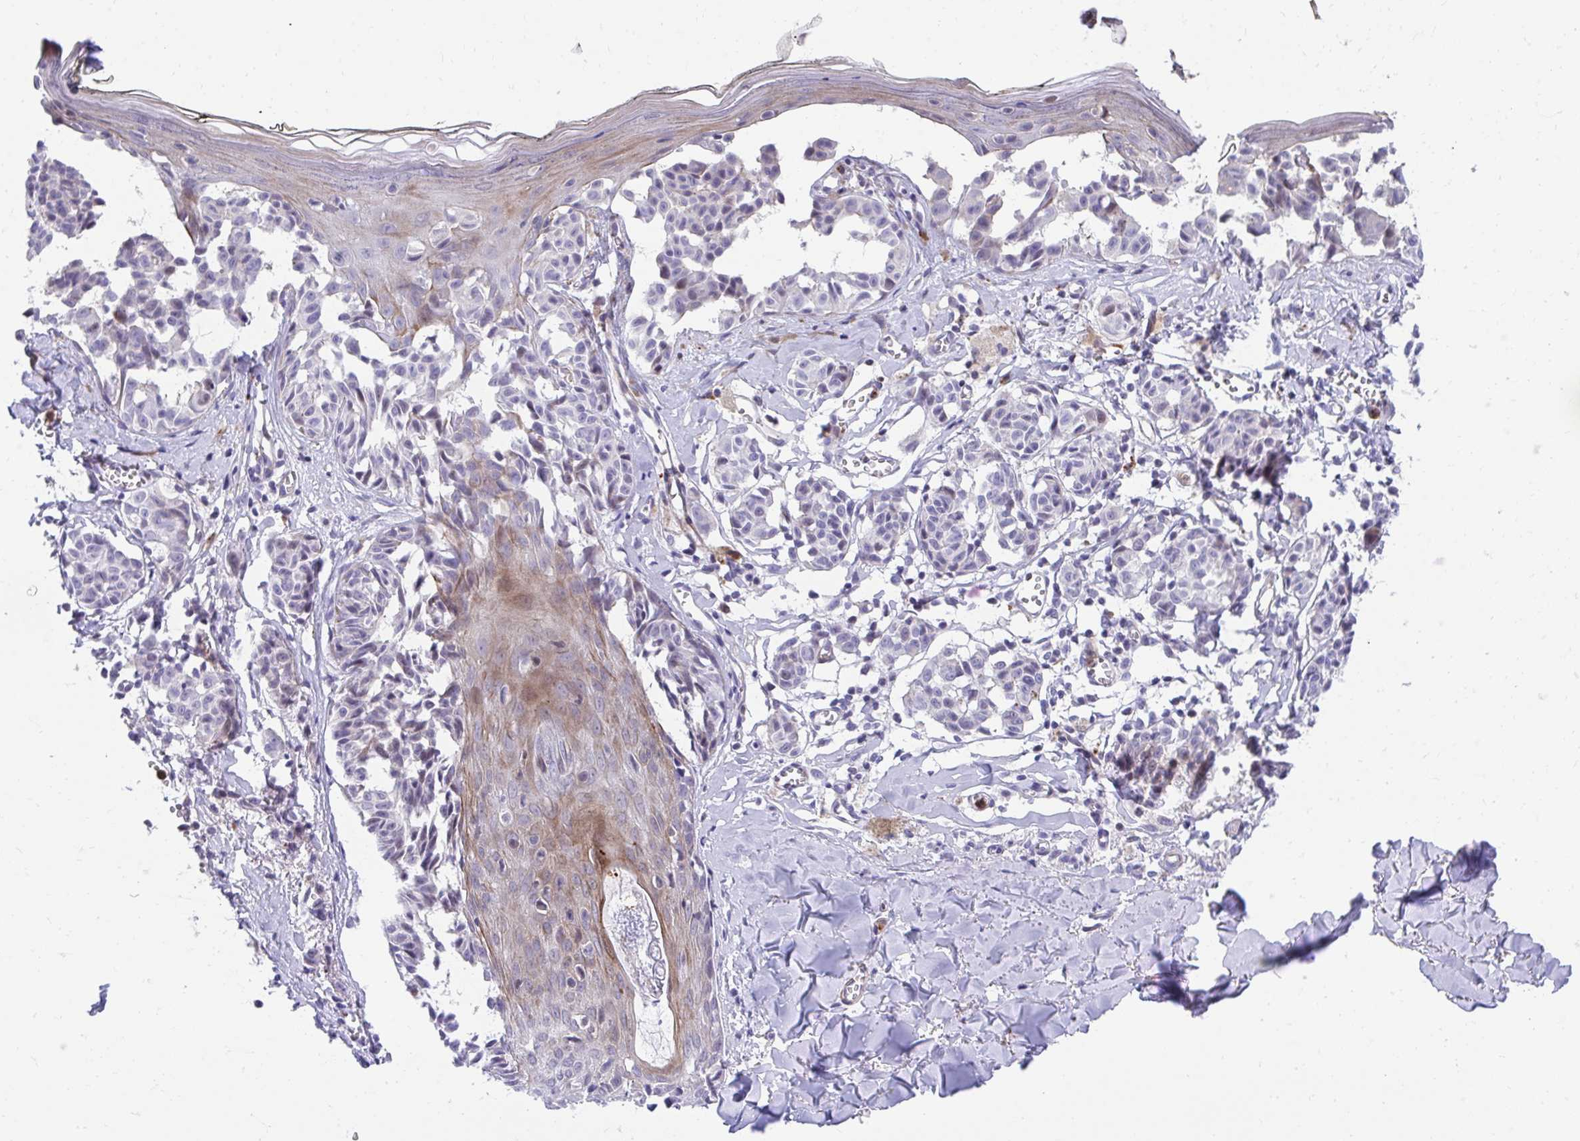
{"staining": {"intensity": "negative", "quantity": "none", "location": "none"}, "tissue": "melanoma", "cell_type": "Tumor cells", "image_type": "cancer", "snomed": [{"axis": "morphology", "description": "Malignant melanoma, NOS"}, {"axis": "topography", "description": "Skin"}], "caption": "Malignant melanoma was stained to show a protein in brown. There is no significant positivity in tumor cells.", "gene": "CSTB", "patient": {"sex": "female", "age": 43}}